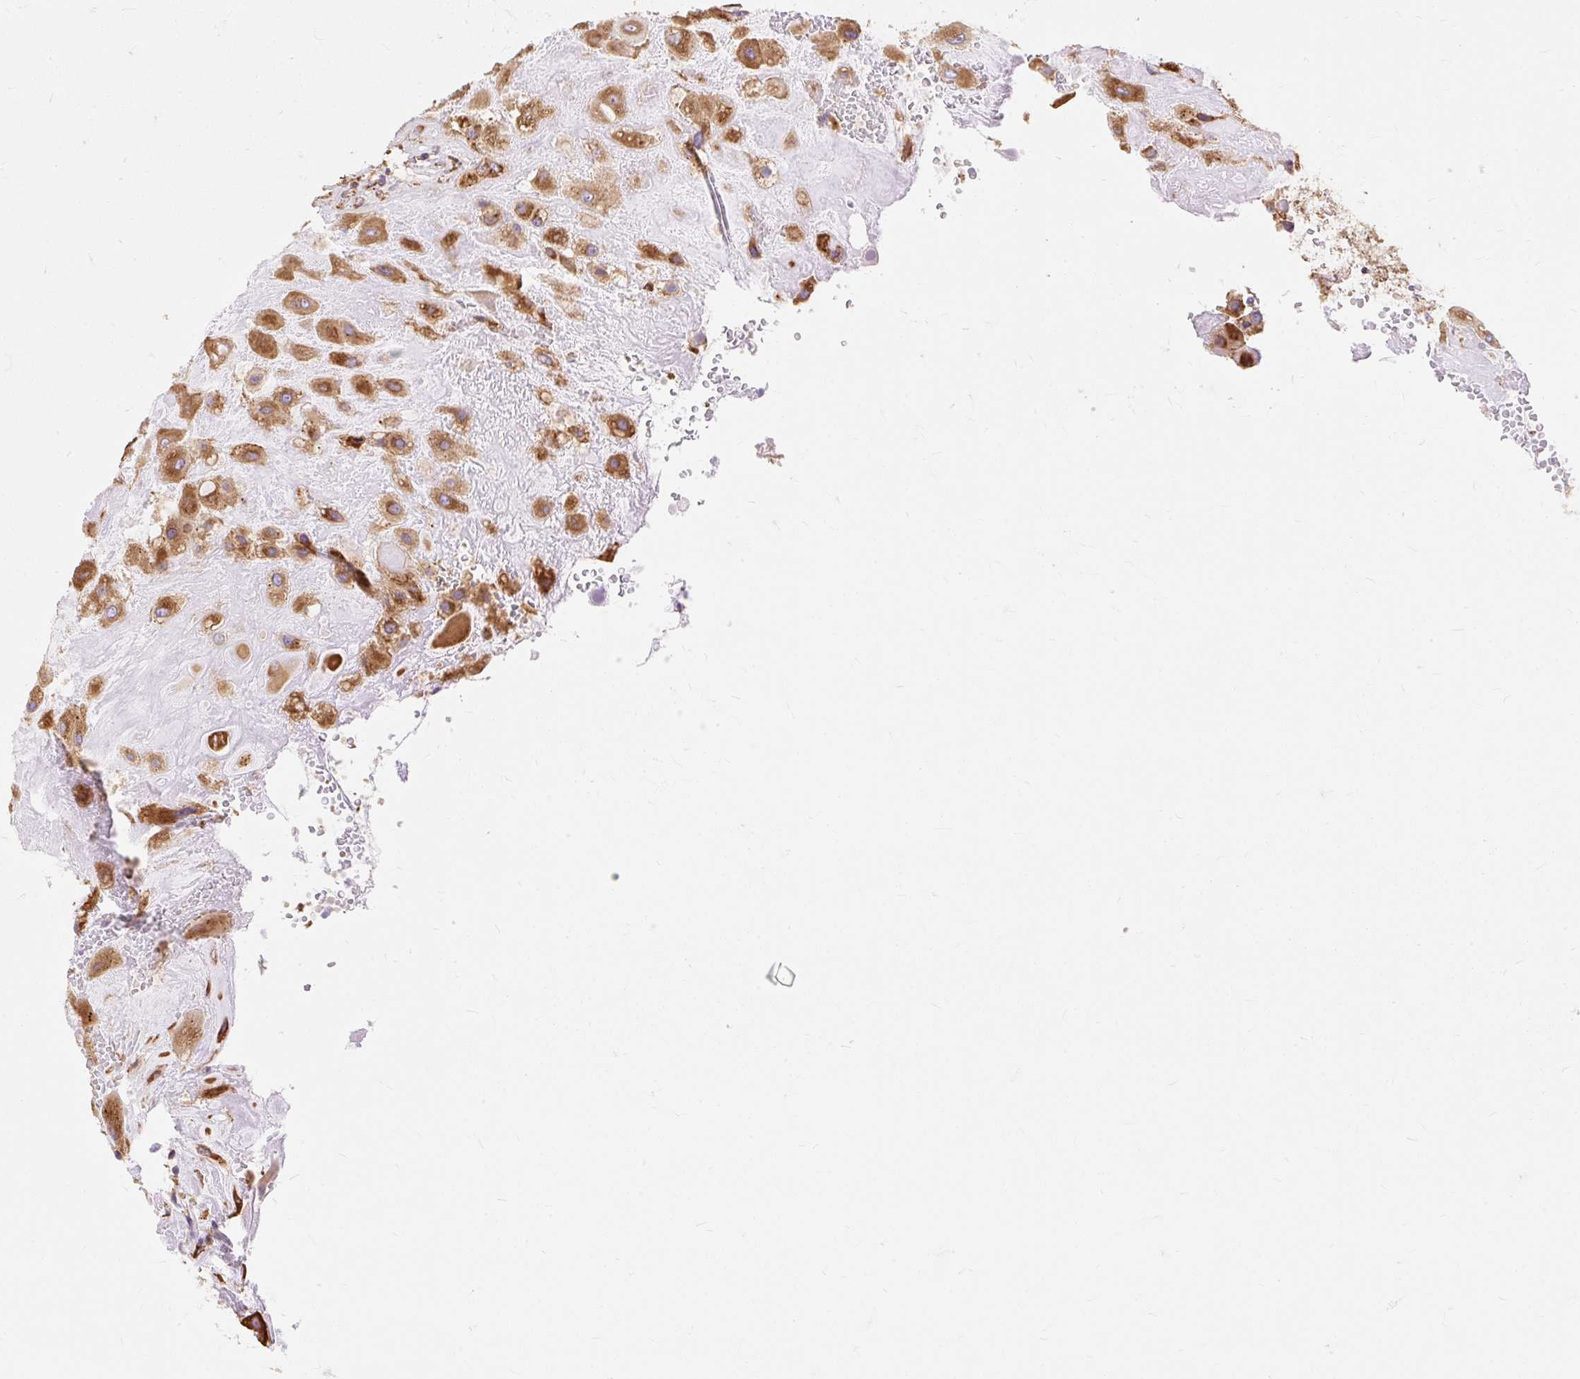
{"staining": {"intensity": "strong", "quantity": ">75%", "location": "cytoplasmic/membranous"}, "tissue": "placenta", "cell_type": "Decidual cells", "image_type": "normal", "snomed": [{"axis": "morphology", "description": "Normal tissue, NOS"}, {"axis": "topography", "description": "Placenta"}], "caption": "Placenta stained for a protein displays strong cytoplasmic/membranous positivity in decidual cells. The staining was performed using DAB, with brown indicating positive protein expression. Nuclei are stained blue with hematoxylin.", "gene": "ENSG00000260836", "patient": {"sex": "female", "age": 32}}